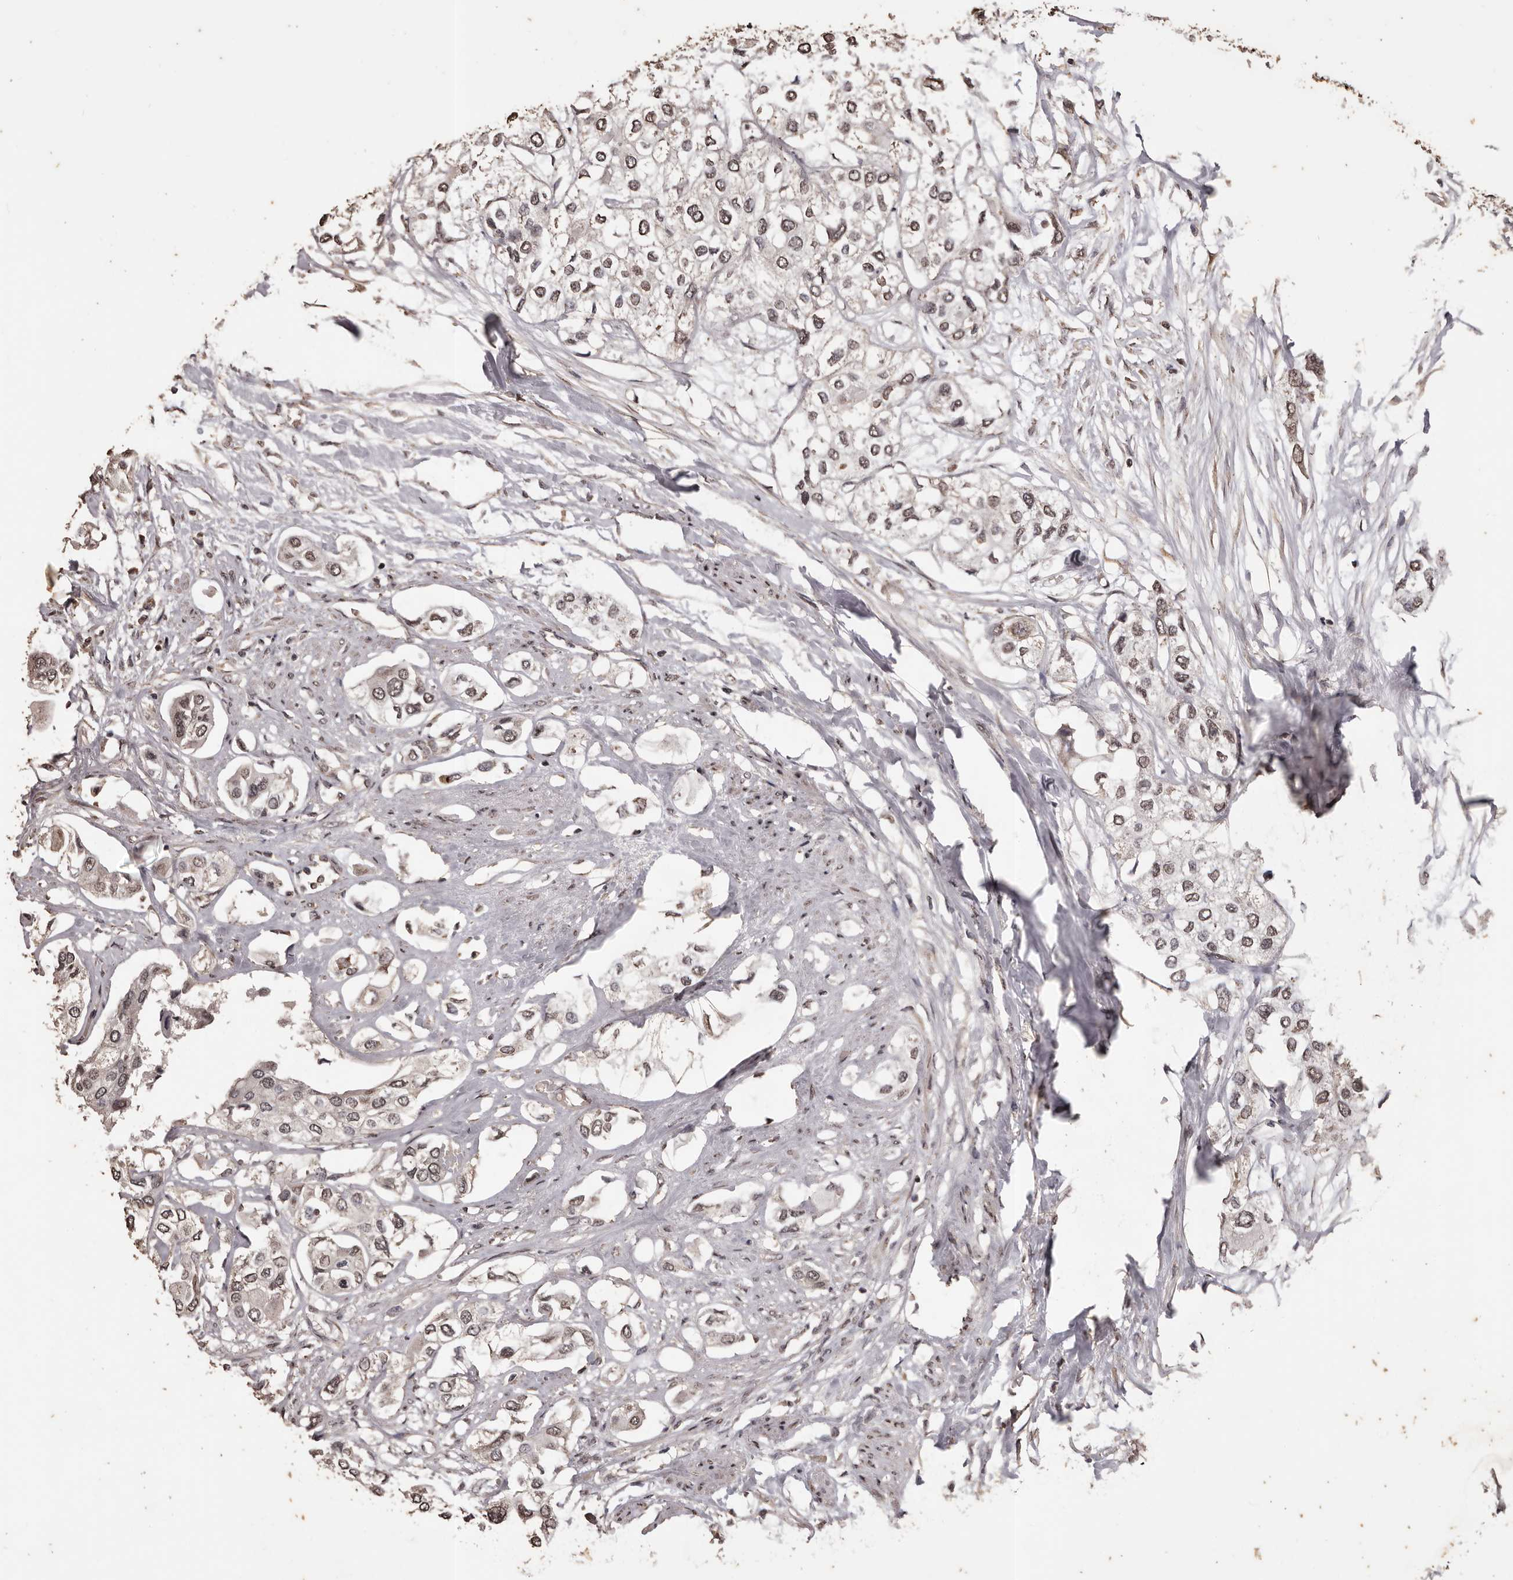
{"staining": {"intensity": "weak", "quantity": ">75%", "location": "nuclear"}, "tissue": "urothelial cancer", "cell_type": "Tumor cells", "image_type": "cancer", "snomed": [{"axis": "morphology", "description": "Urothelial carcinoma, High grade"}, {"axis": "topography", "description": "Urinary bladder"}], "caption": "A brown stain labels weak nuclear staining of a protein in urothelial cancer tumor cells. The staining was performed using DAB (3,3'-diaminobenzidine) to visualize the protein expression in brown, while the nuclei were stained in blue with hematoxylin (Magnification: 20x).", "gene": "NAV1", "patient": {"sex": "male", "age": 64}}